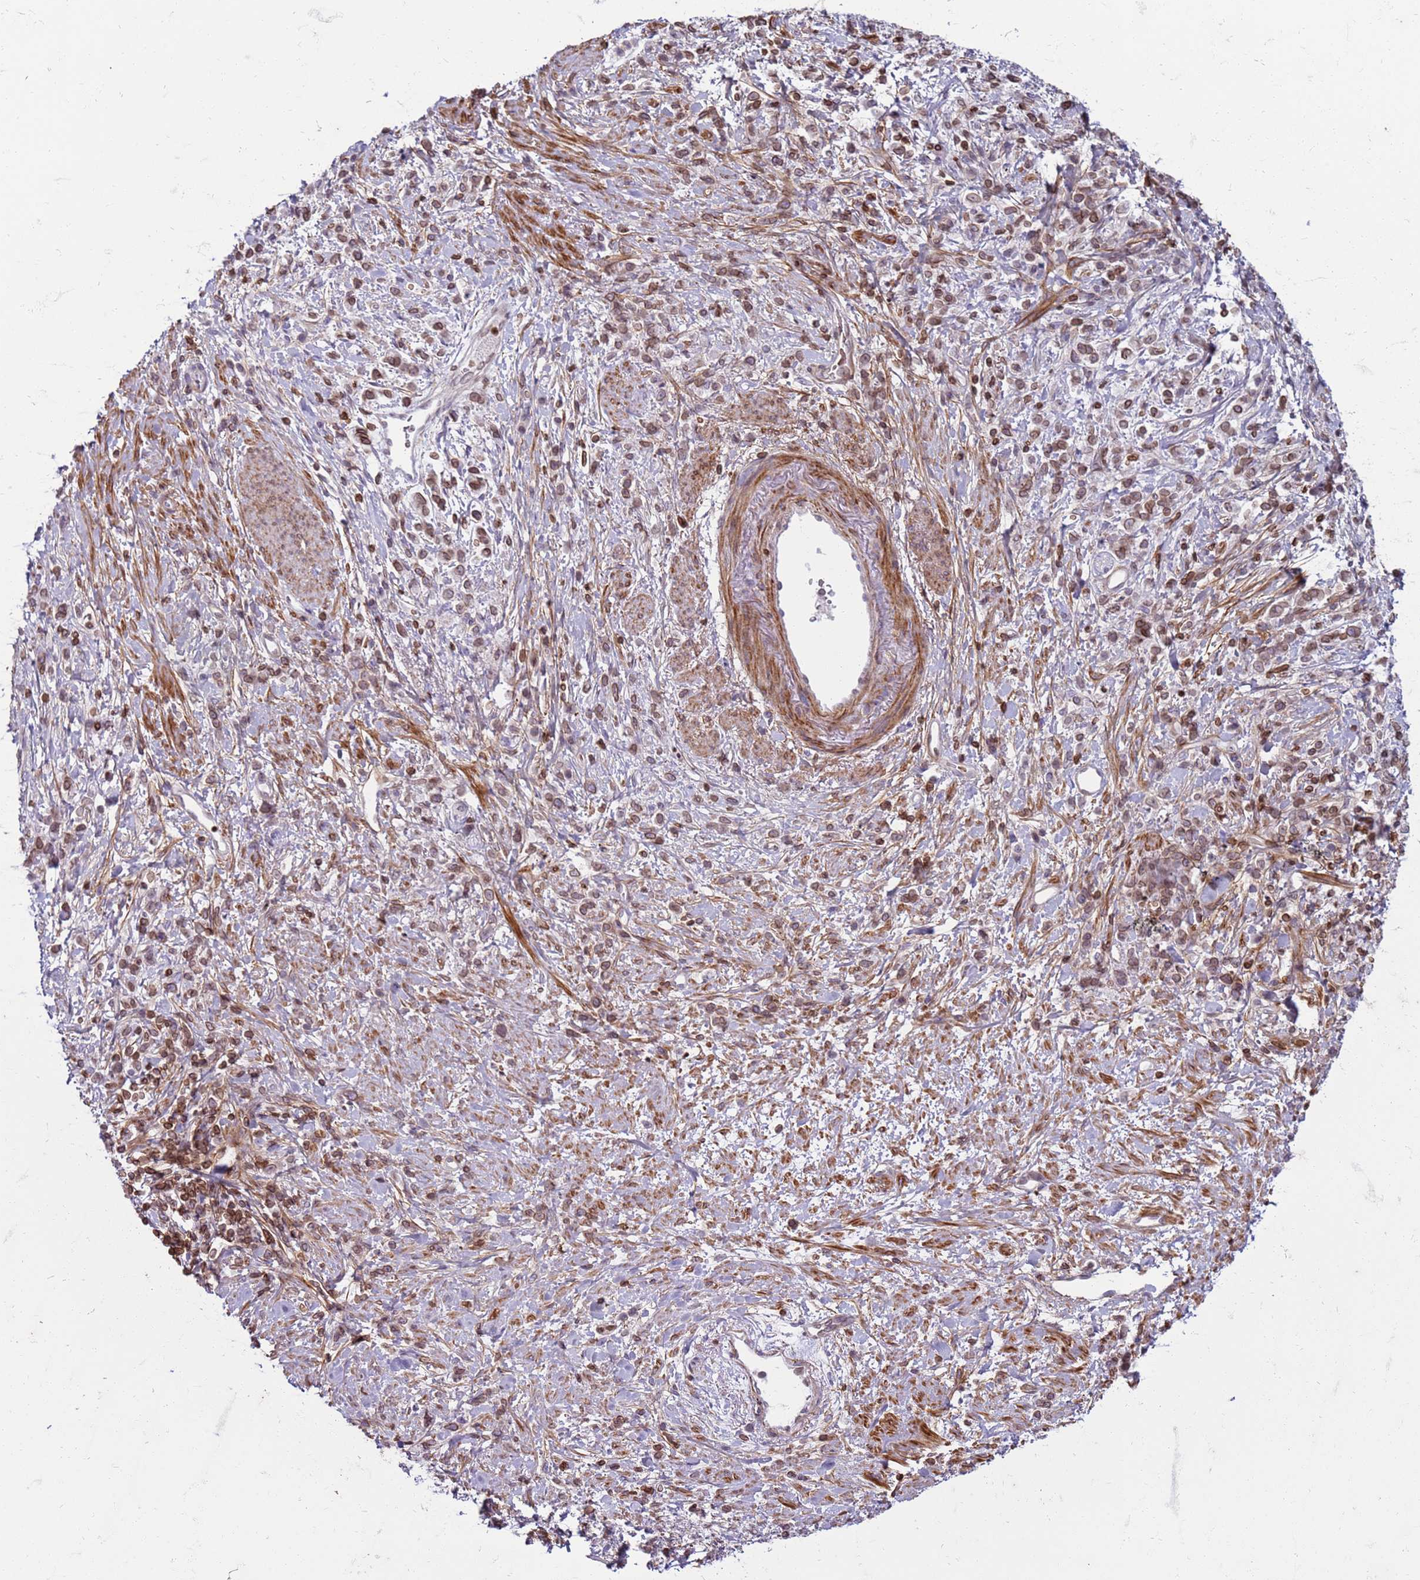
{"staining": {"intensity": "moderate", "quantity": ">75%", "location": "cytoplasmic/membranous,nuclear"}, "tissue": "stomach cancer", "cell_type": "Tumor cells", "image_type": "cancer", "snomed": [{"axis": "morphology", "description": "Adenocarcinoma, NOS"}, {"axis": "topography", "description": "Stomach"}], "caption": "Human stomach adenocarcinoma stained for a protein (brown) shows moderate cytoplasmic/membranous and nuclear positive positivity in about >75% of tumor cells.", "gene": "METTL25B", "patient": {"sex": "female", "age": 60}}